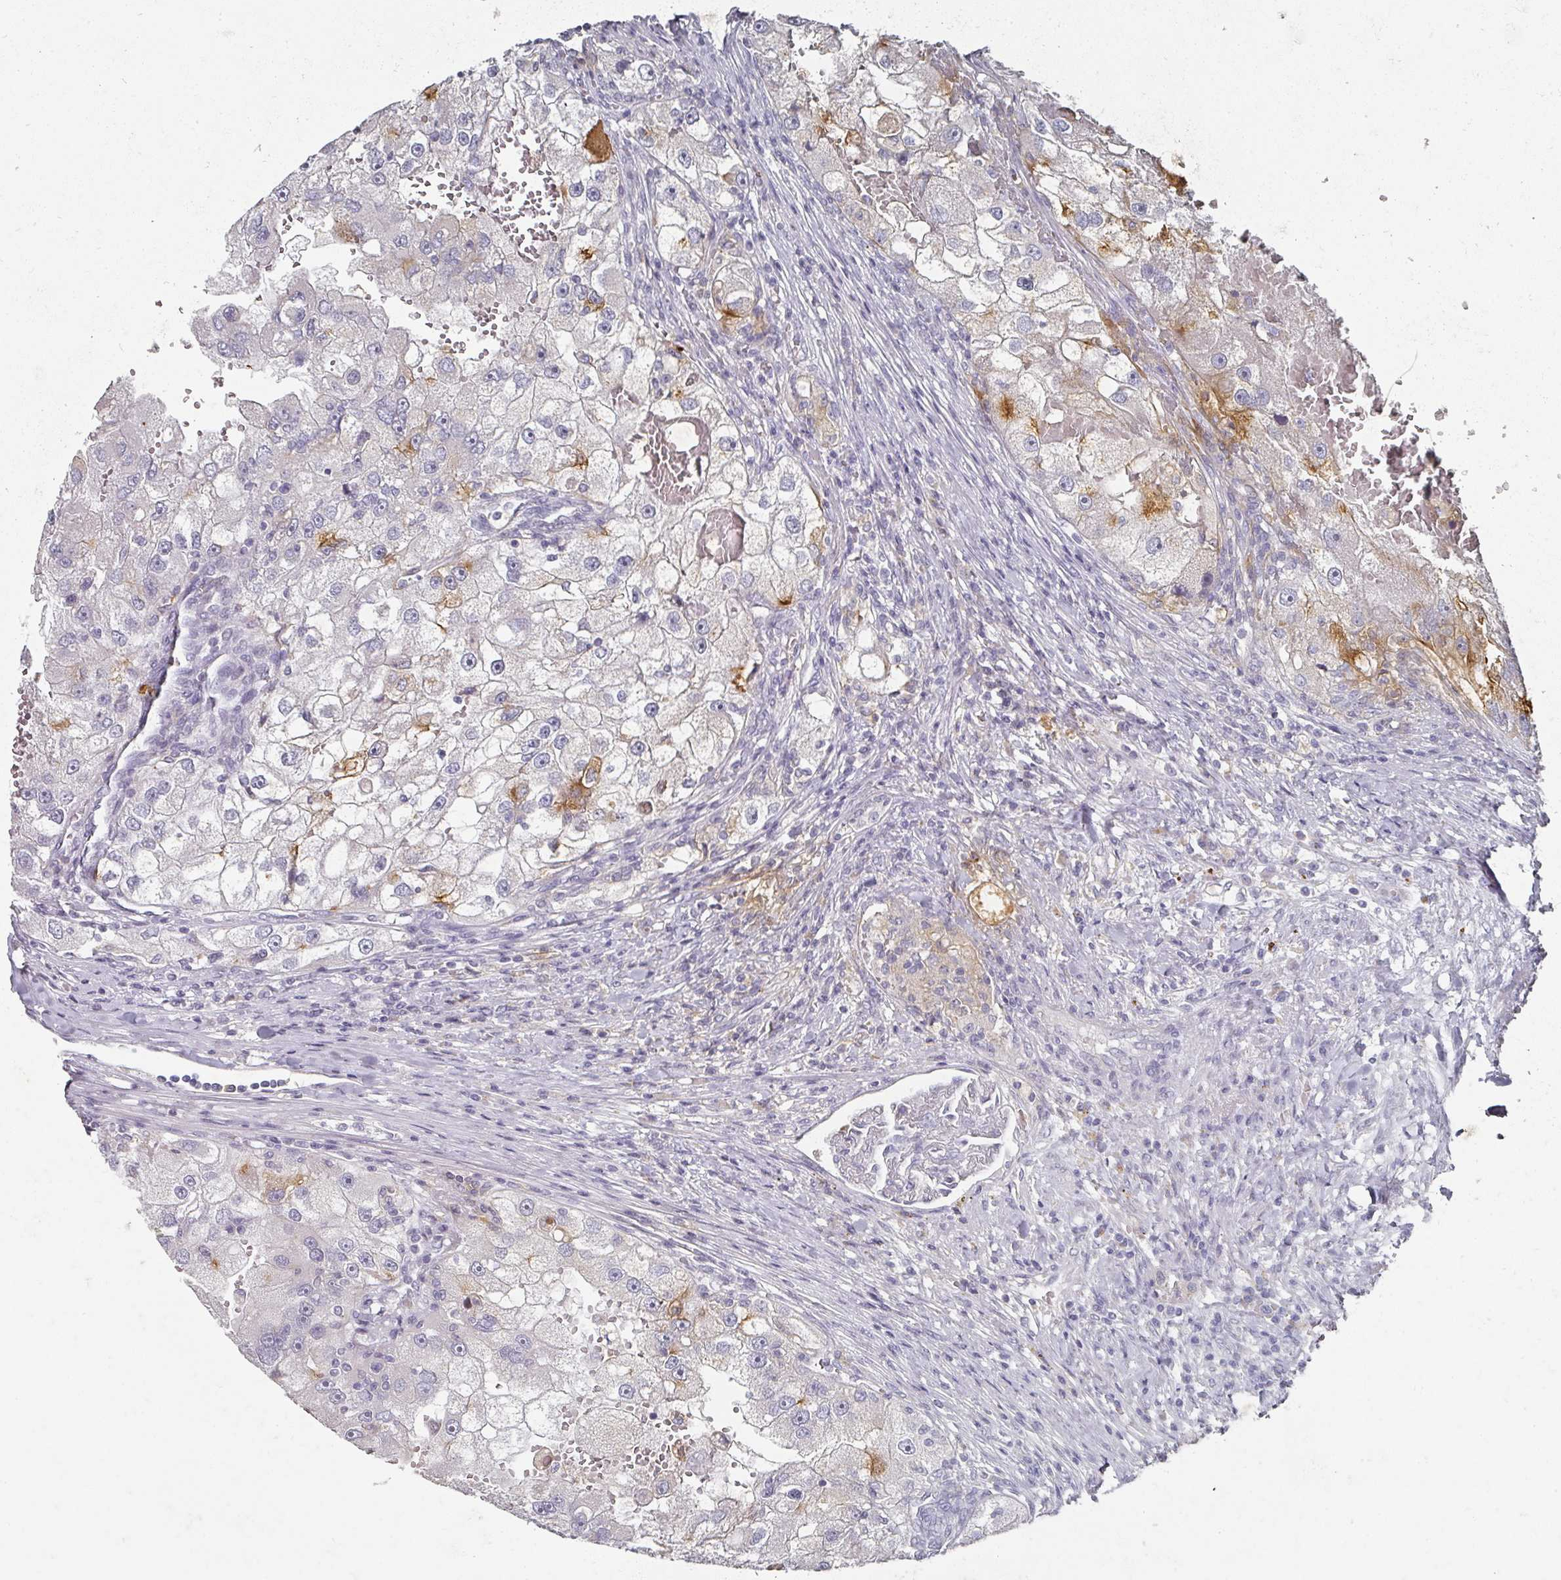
{"staining": {"intensity": "moderate", "quantity": "<25%", "location": "cytoplasmic/membranous"}, "tissue": "renal cancer", "cell_type": "Tumor cells", "image_type": "cancer", "snomed": [{"axis": "morphology", "description": "Adenocarcinoma, NOS"}, {"axis": "topography", "description": "Kidney"}], "caption": "A micrograph of renal cancer stained for a protein exhibits moderate cytoplasmic/membranous brown staining in tumor cells.", "gene": "CAMP", "patient": {"sex": "male", "age": 63}}